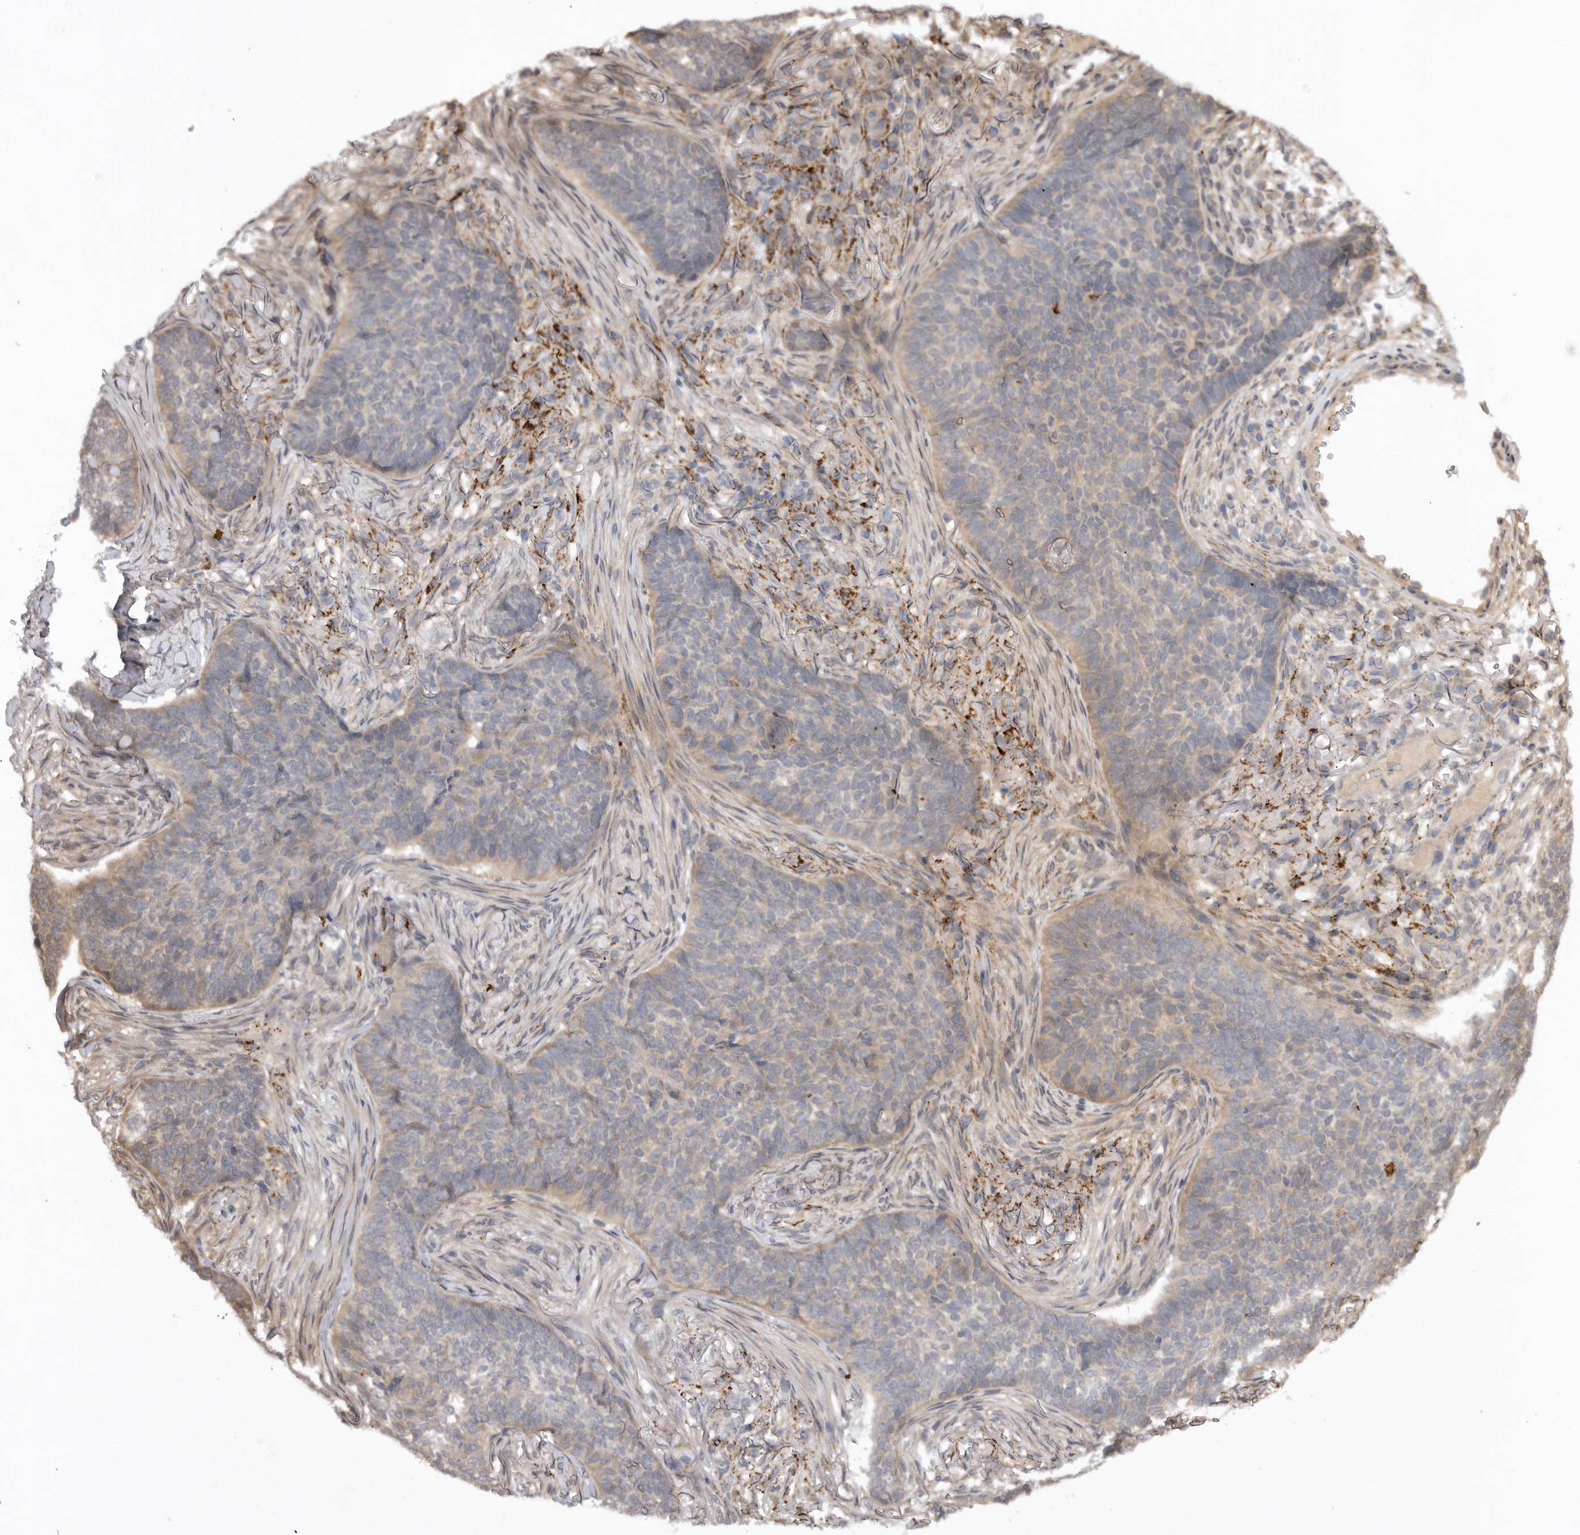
{"staining": {"intensity": "weak", "quantity": "<25%", "location": "cytoplasmic/membranous"}, "tissue": "skin cancer", "cell_type": "Tumor cells", "image_type": "cancer", "snomed": [{"axis": "morphology", "description": "Basal cell carcinoma"}, {"axis": "topography", "description": "Skin"}], "caption": "Immunohistochemical staining of human skin cancer reveals no significant staining in tumor cells.", "gene": "DHDDS", "patient": {"sex": "male", "age": 85}}